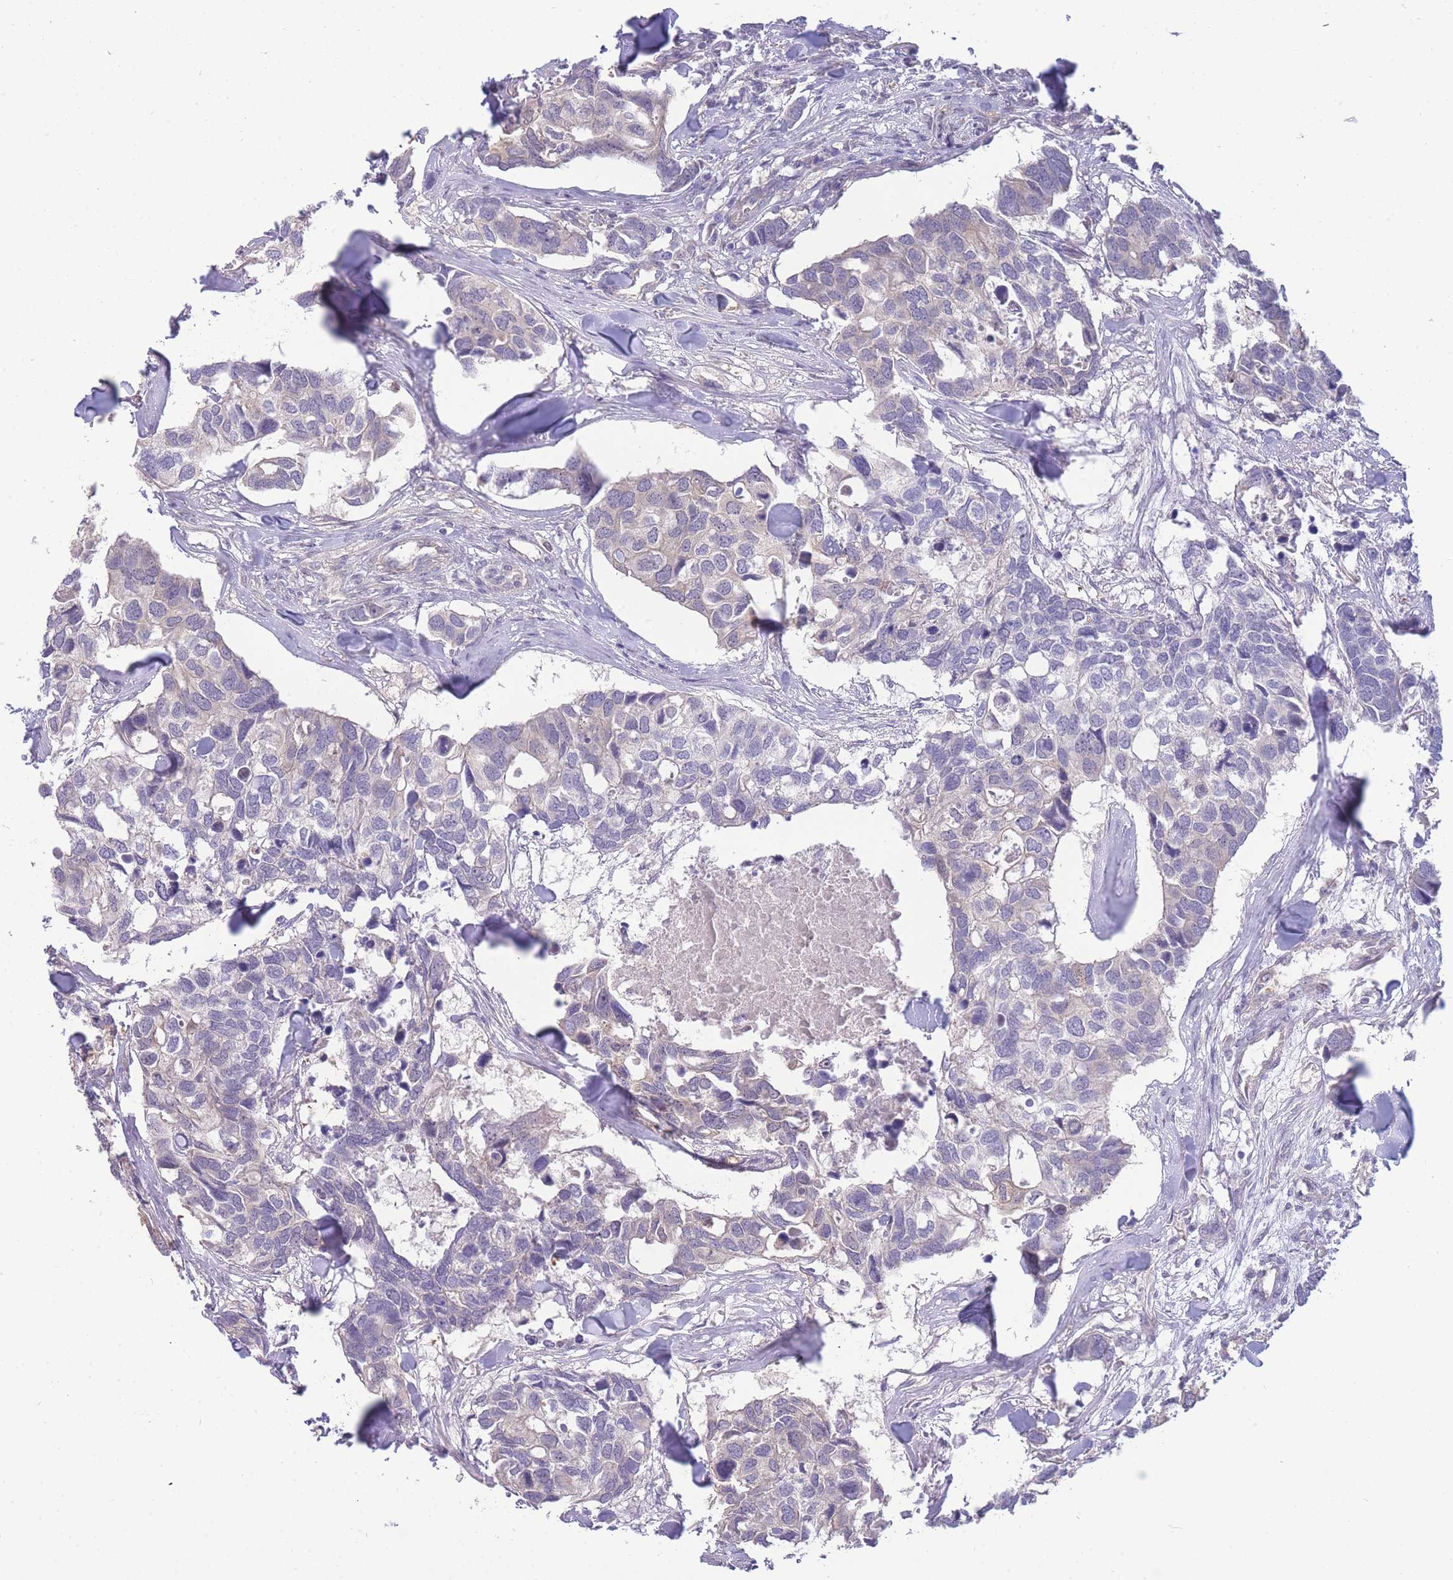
{"staining": {"intensity": "negative", "quantity": "none", "location": "none"}, "tissue": "breast cancer", "cell_type": "Tumor cells", "image_type": "cancer", "snomed": [{"axis": "morphology", "description": "Duct carcinoma"}, {"axis": "topography", "description": "Breast"}], "caption": "Immunohistochemistry (IHC) photomicrograph of neoplastic tissue: human breast cancer (intraductal carcinoma) stained with DAB (3,3'-diaminobenzidine) reveals no significant protein staining in tumor cells.", "gene": "SMC6", "patient": {"sex": "female", "age": 83}}